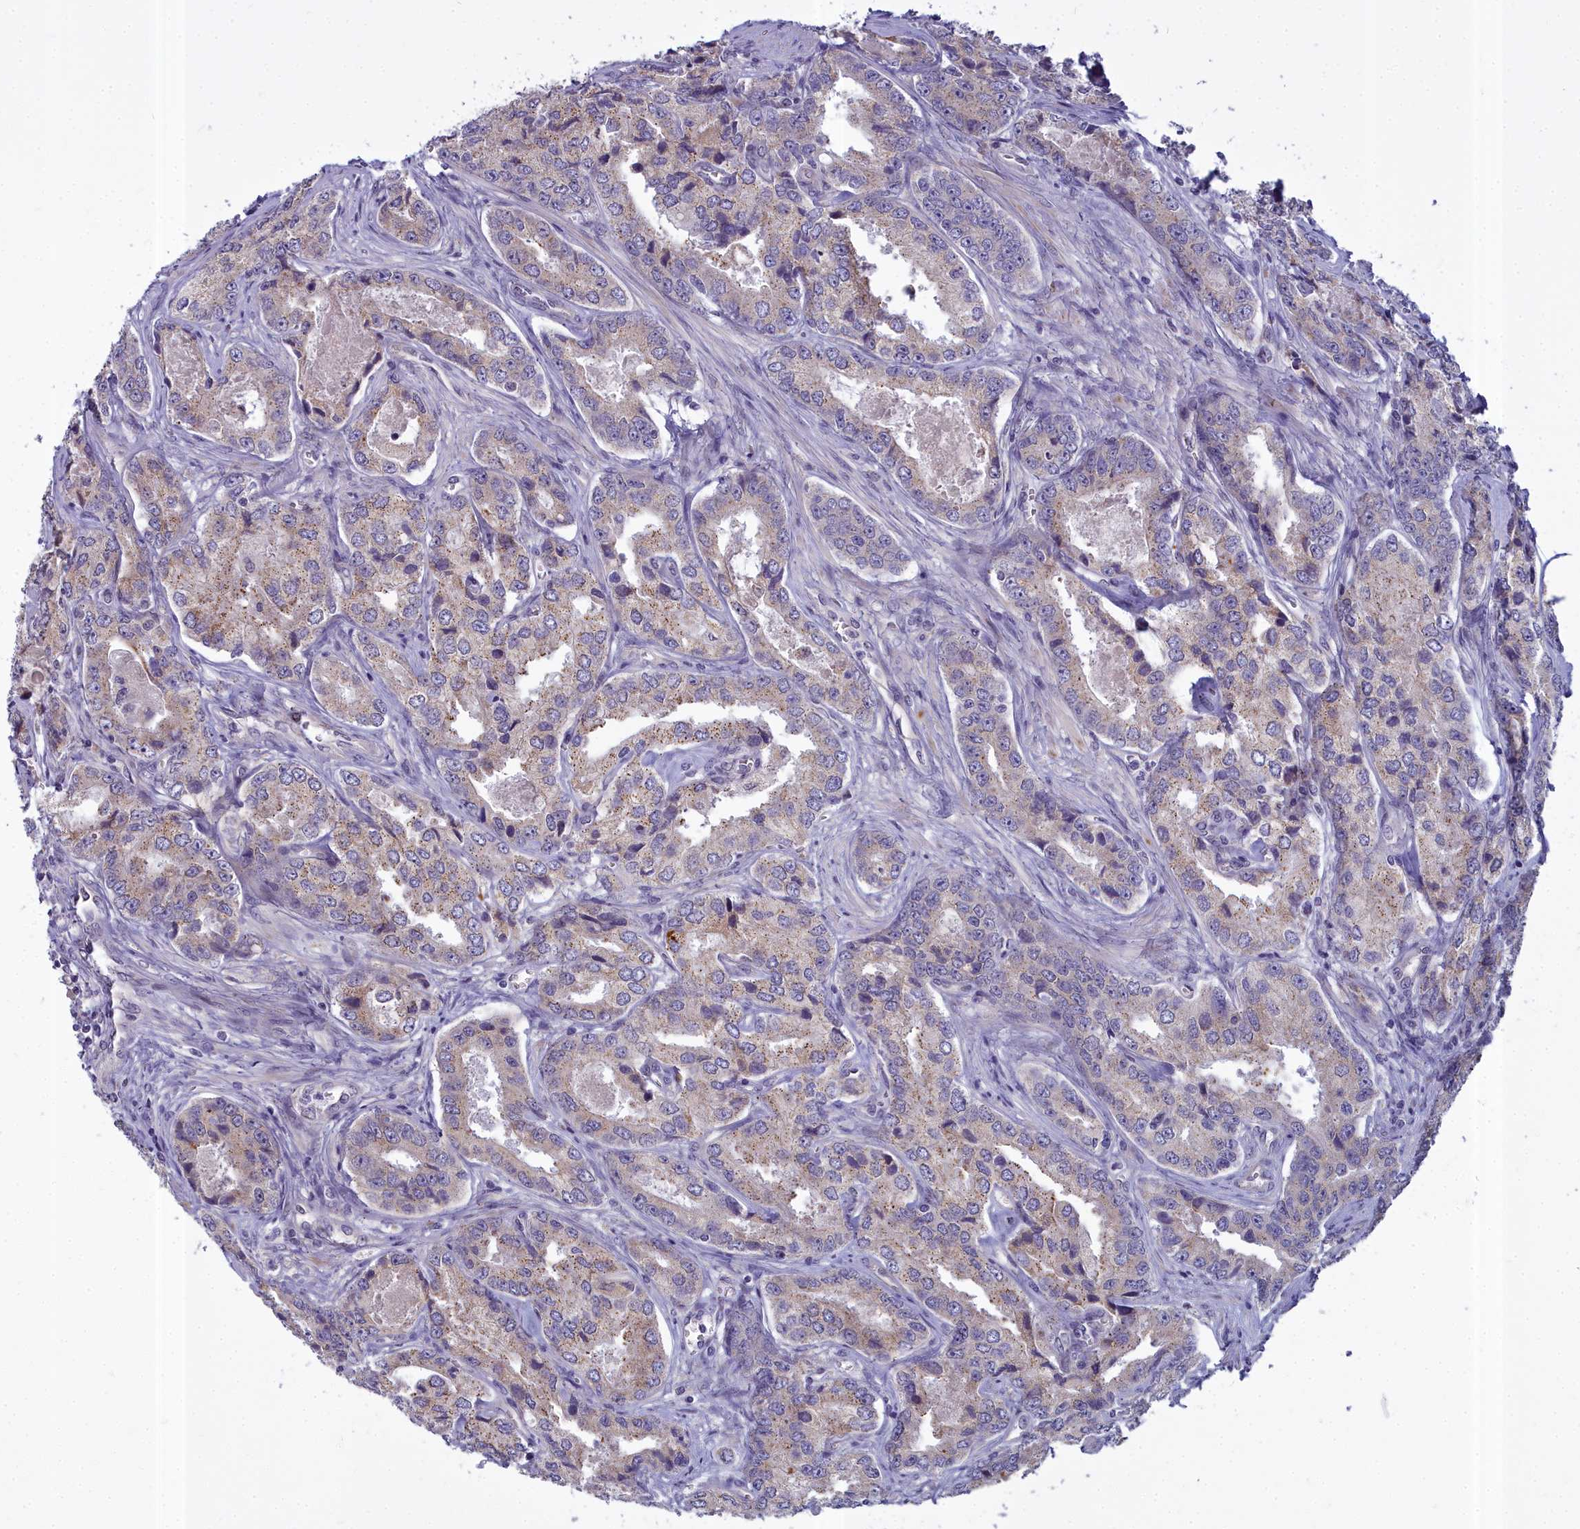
{"staining": {"intensity": "weak", "quantity": "25%-75%", "location": "cytoplasmic/membranous"}, "tissue": "prostate cancer", "cell_type": "Tumor cells", "image_type": "cancer", "snomed": [{"axis": "morphology", "description": "Adenocarcinoma, Low grade"}, {"axis": "topography", "description": "Prostate"}], "caption": "Prostate cancer stained with IHC demonstrates weak cytoplasmic/membranous staining in about 25%-75% of tumor cells.", "gene": "WDPCP", "patient": {"sex": "male", "age": 68}}